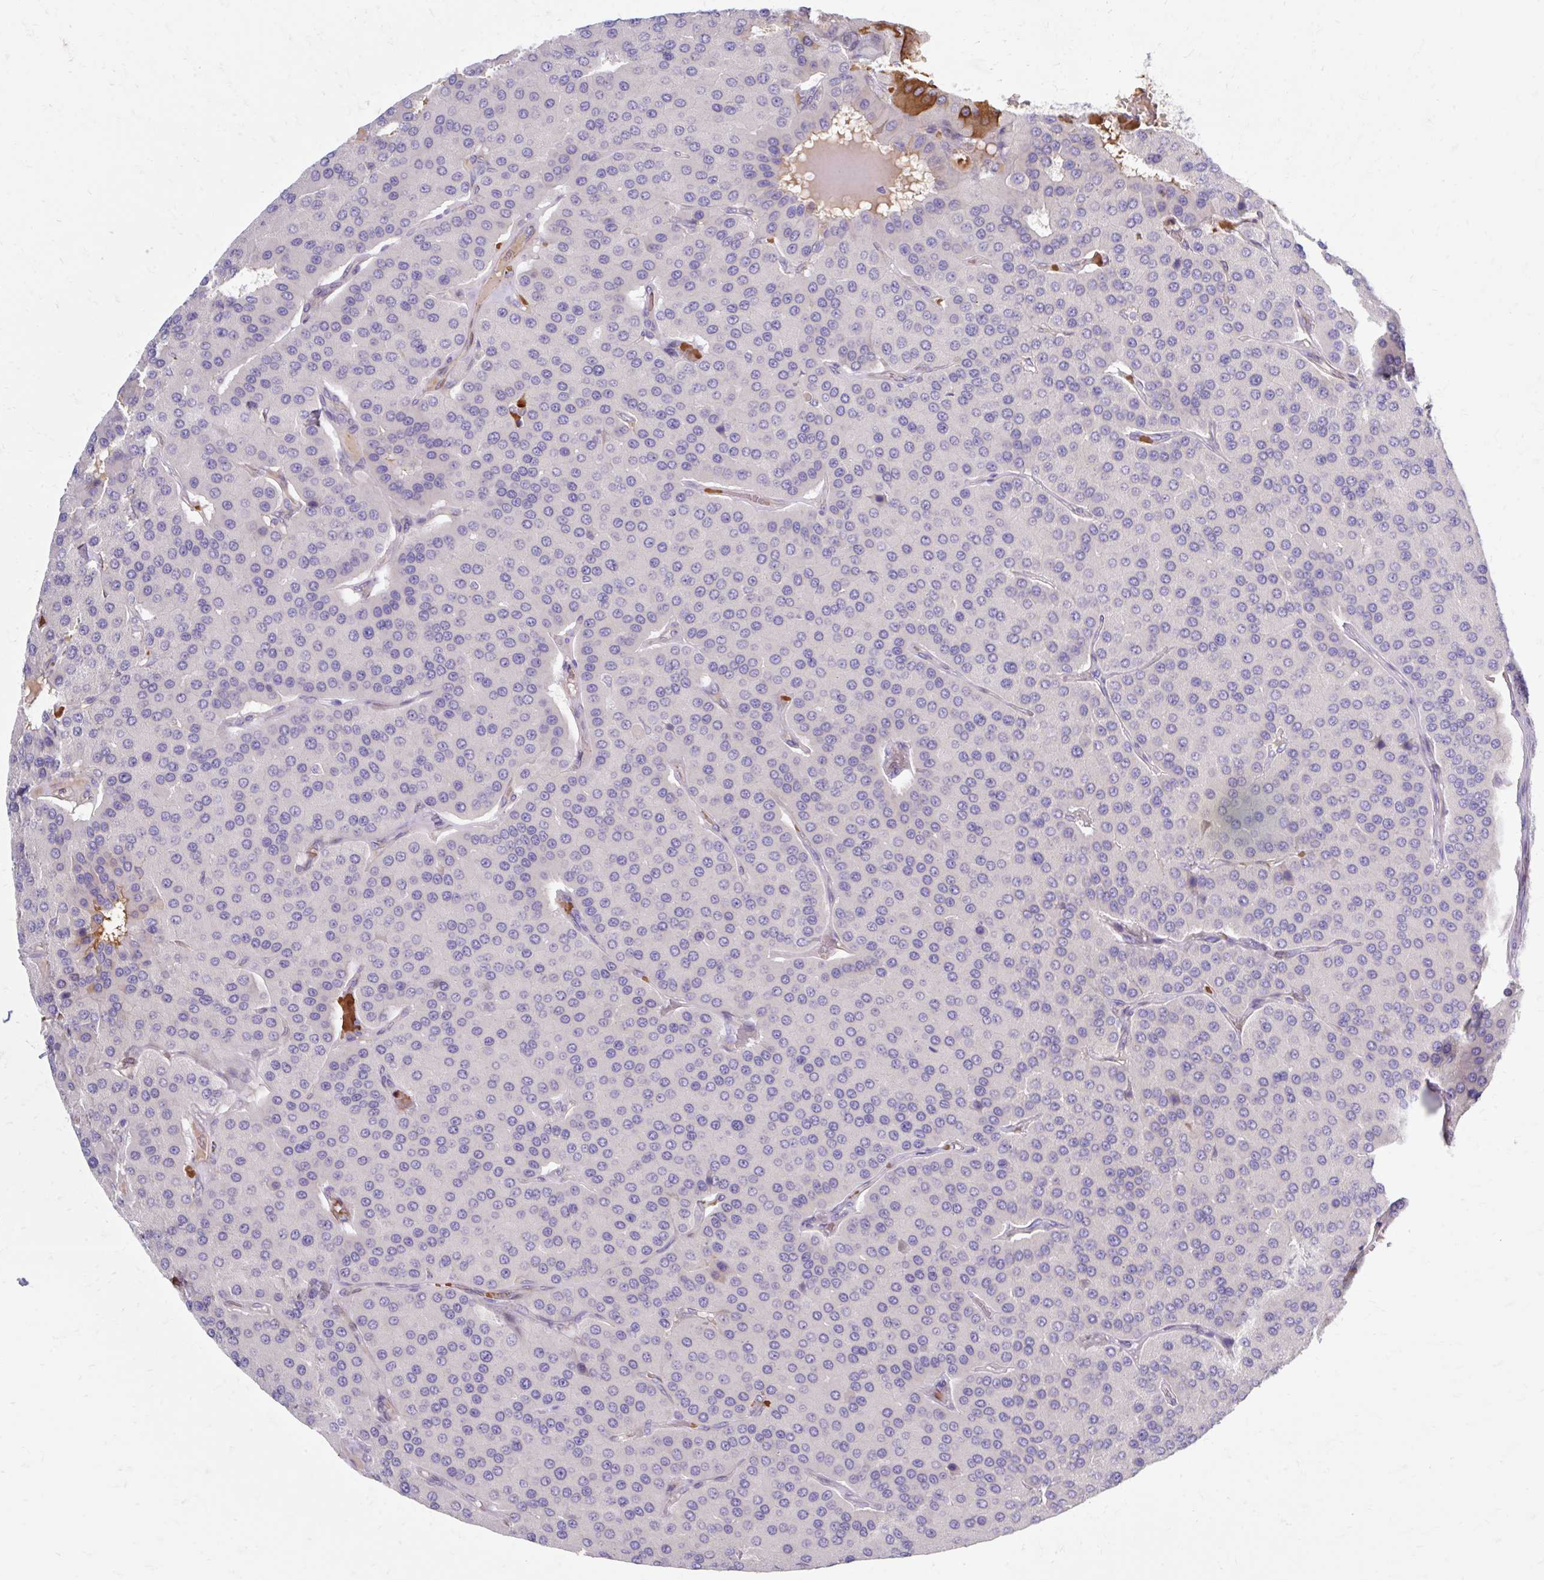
{"staining": {"intensity": "negative", "quantity": "none", "location": "none"}, "tissue": "parathyroid gland", "cell_type": "Glandular cells", "image_type": "normal", "snomed": [{"axis": "morphology", "description": "Normal tissue, NOS"}, {"axis": "morphology", "description": "Adenoma, NOS"}, {"axis": "topography", "description": "Parathyroid gland"}], "caption": "DAB (3,3'-diaminobenzidine) immunohistochemical staining of normal human parathyroid gland demonstrates no significant staining in glandular cells. The staining is performed using DAB (3,3'-diaminobenzidine) brown chromogen with nuclei counter-stained in using hematoxylin.", "gene": "USHBP1", "patient": {"sex": "female", "age": 86}}